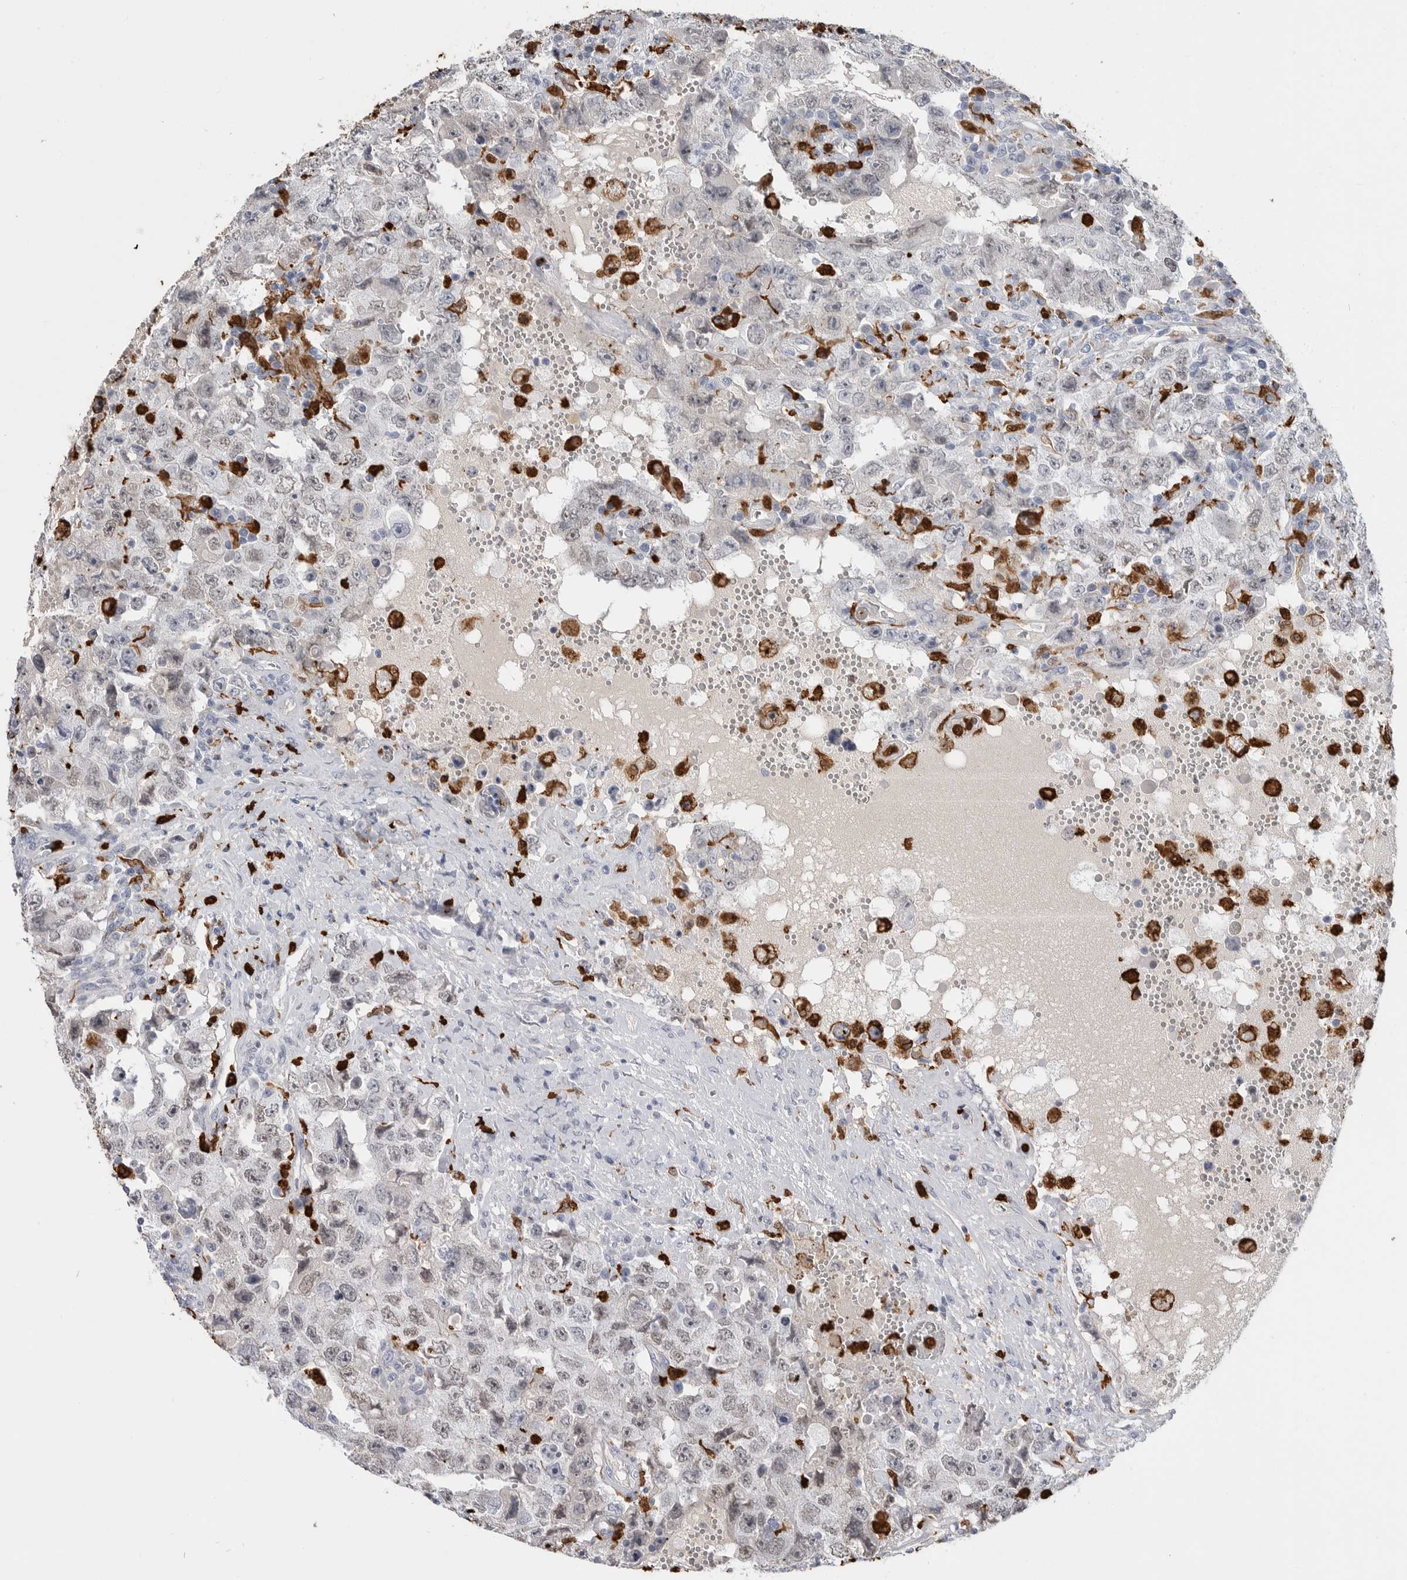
{"staining": {"intensity": "weak", "quantity": "25%-75%", "location": "nuclear"}, "tissue": "testis cancer", "cell_type": "Tumor cells", "image_type": "cancer", "snomed": [{"axis": "morphology", "description": "Carcinoma, Embryonal, NOS"}, {"axis": "topography", "description": "Testis"}], "caption": "An immunohistochemistry (IHC) image of tumor tissue is shown. Protein staining in brown shows weak nuclear positivity in testis embryonal carcinoma within tumor cells.", "gene": "CYB561D1", "patient": {"sex": "male", "age": 26}}